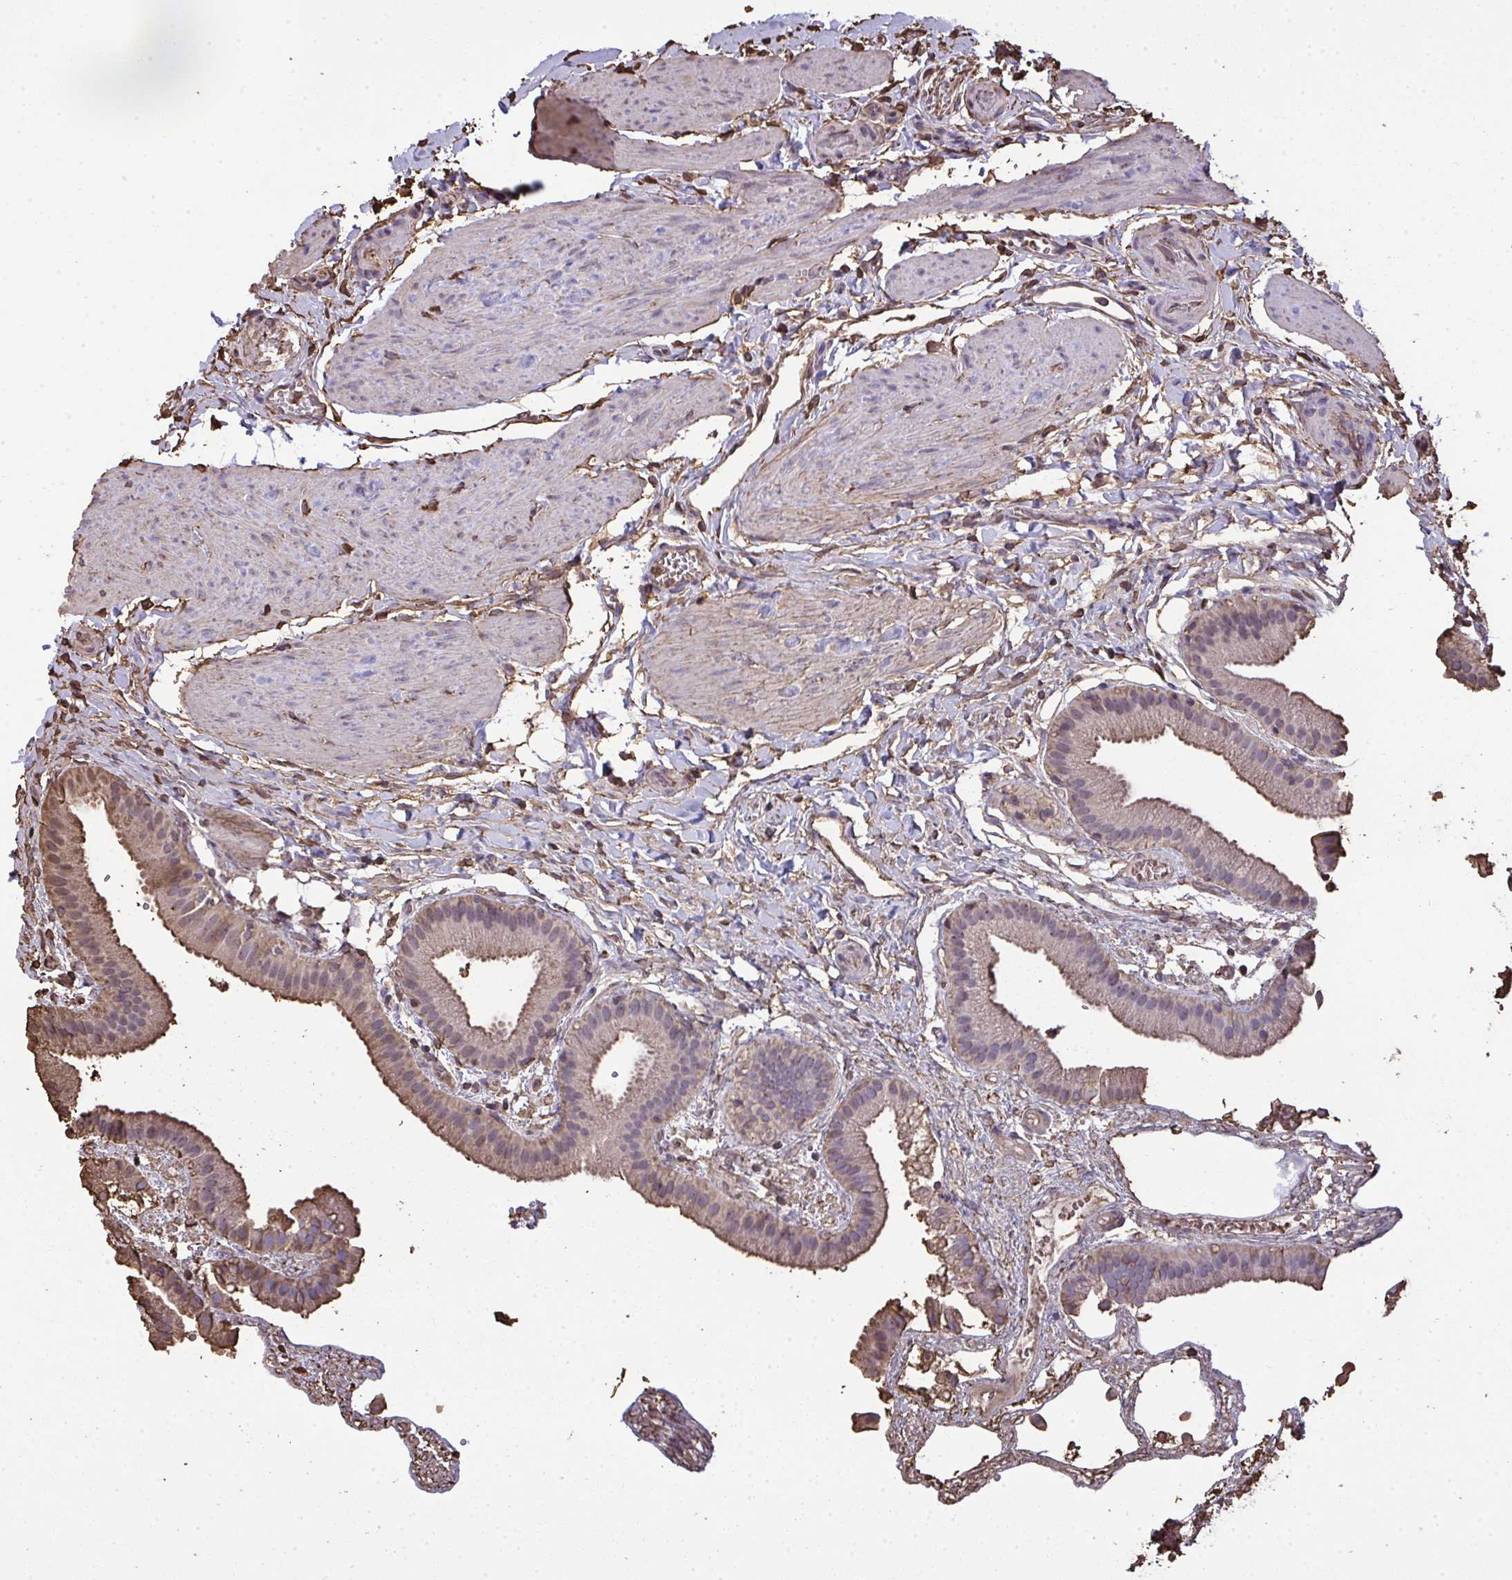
{"staining": {"intensity": "moderate", "quantity": ">75%", "location": "cytoplasmic/membranous"}, "tissue": "gallbladder", "cell_type": "Glandular cells", "image_type": "normal", "snomed": [{"axis": "morphology", "description": "Normal tissue, NOS"}, {"axis": "topography", "description": "Gallbladder"}], "caption": "Glandular cells reveal medium levels of moderate cytoplasmic/membranous expression in about >75% of cells in unremarkable gallbladder.", "gene": "ANXA5", "patient": {"sex": "female", "age": 63}}